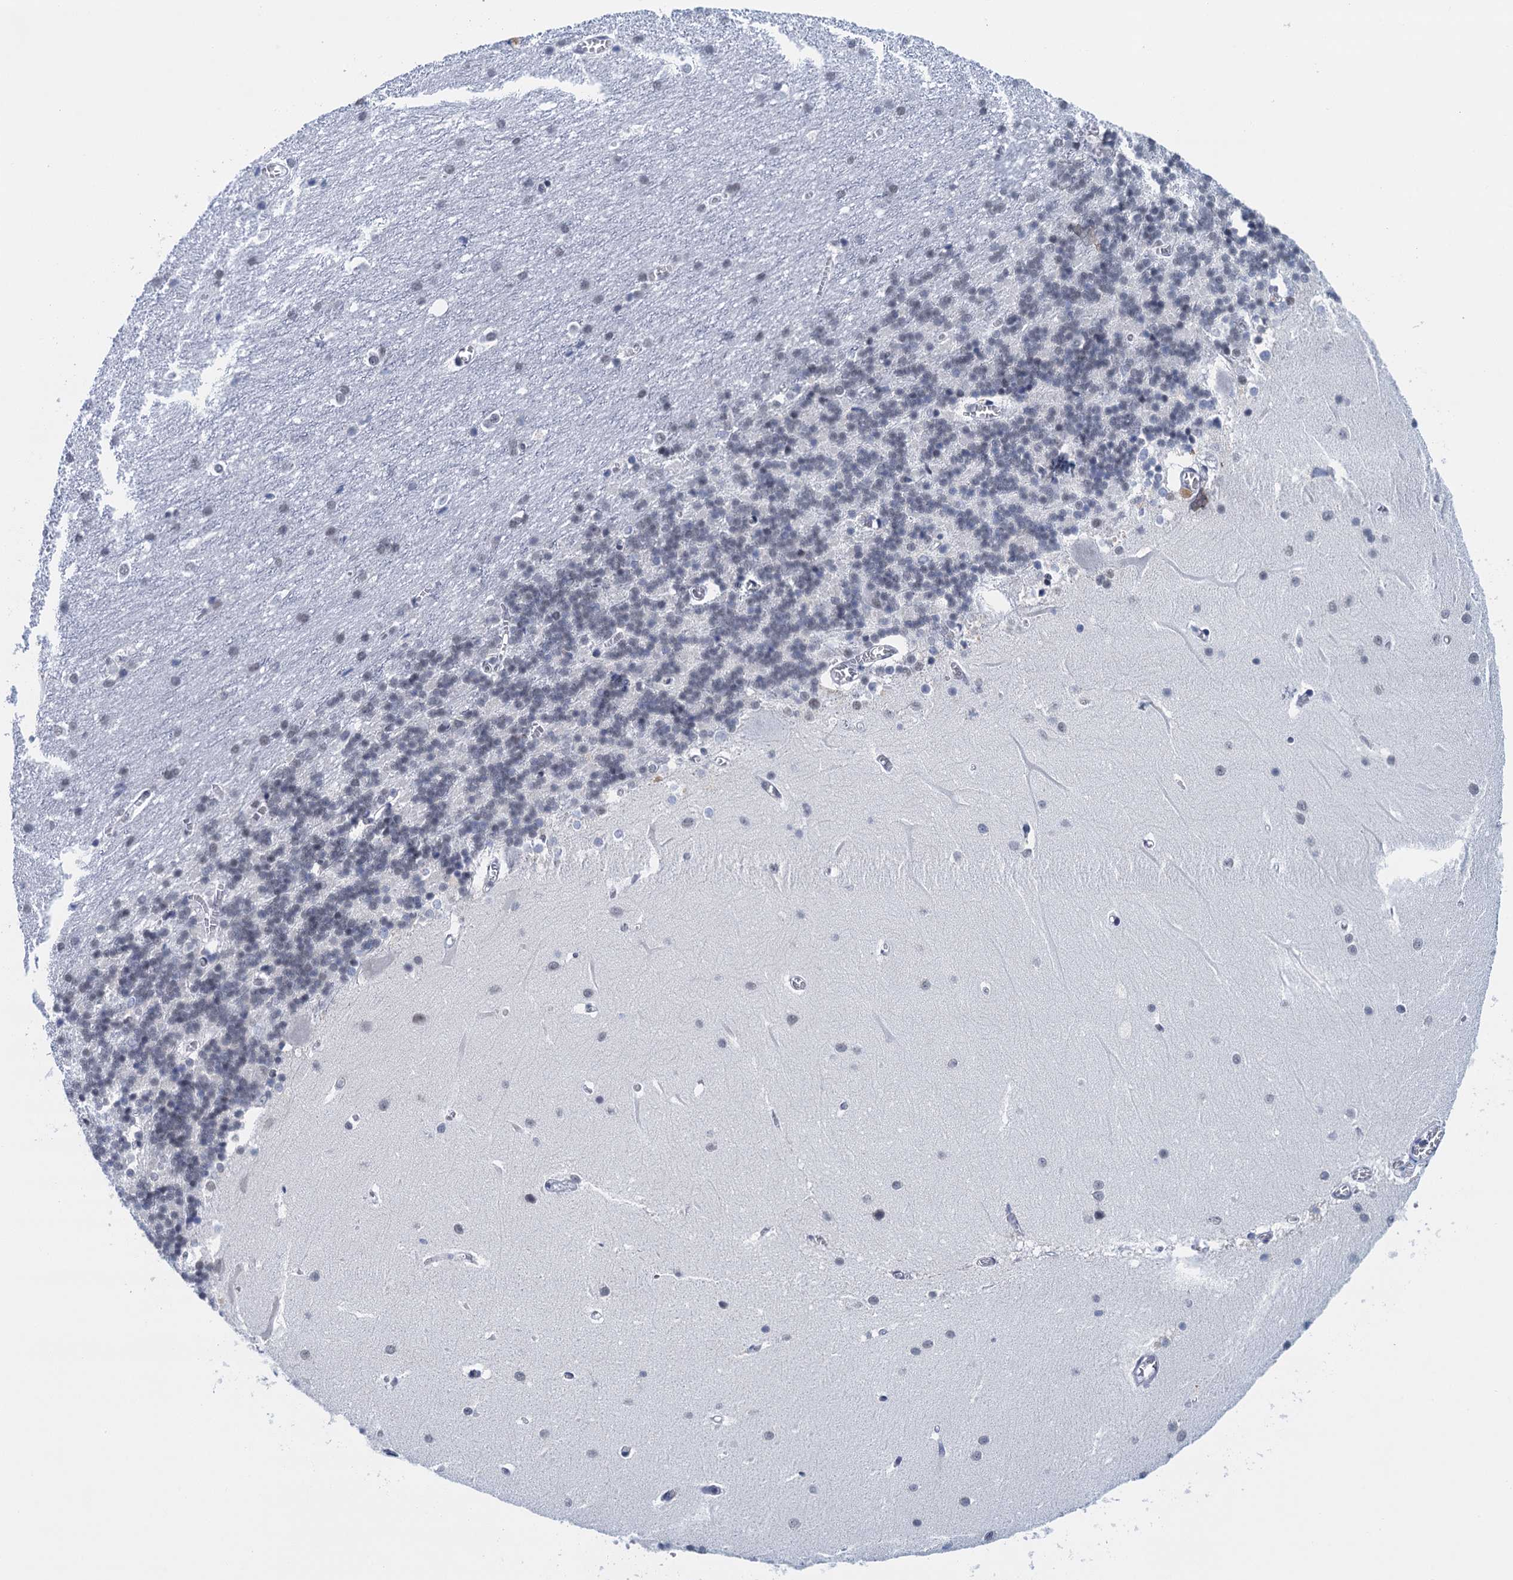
{"staining": {"intensity": "negative", "quantity": "none", "location": "none"}, "tissue": "cerebellum", "cell_type": "Cells in granular layer", "image_type": "normal", "snomed": [{"axis": "morphology", "description": "Normal tissue, NOS"}, {"axis": "topography", "description": "Cerebellum"}], "caption": "The immunohistochemistry (IHC) histopathology image has no significant staining in cells in granular layer of cerebellum.", "gene": "EPS8L1", "patient": {"sex": "male", "age": 37}}